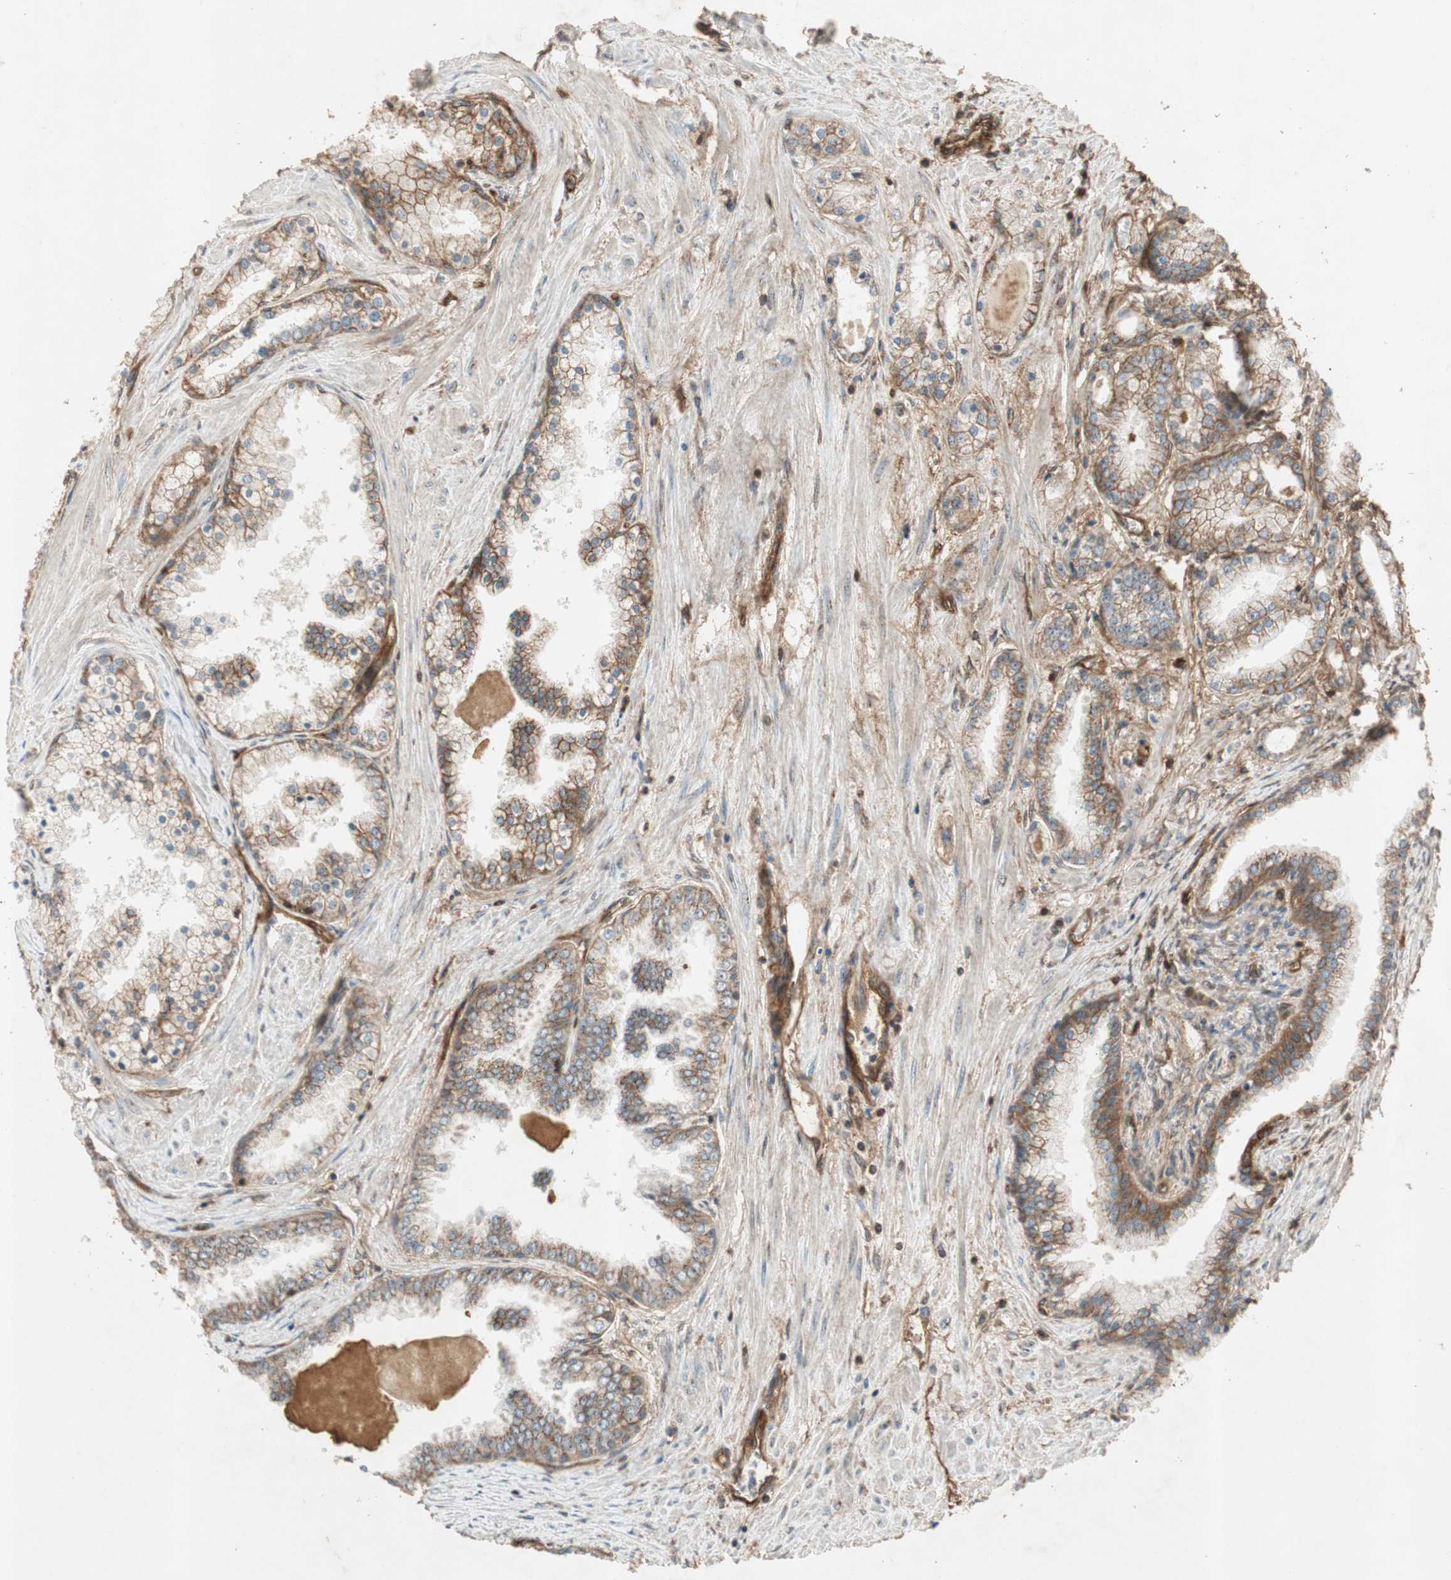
{"staining": {"intensity": "moderate", "quantity": ">75%", "location": "cytoplasmic/membranous"}, "tissue": "prostate cancer", "cell_type": "Tumor cells", "image_type": "cancer", "snomed": [{"axis": "morphology", "description": "Adenocarcinoma, High grade"}, {"axis": "topography", "description": "Prostate"}], "caption": "Tumor cells display moderate cytoplasmic/membranous positivity in approximately >75% of cells in prostate high-grade adenocarcinoma.", "gene": "BTN3A3", "patient": {"sex": "male", "age": 61}}